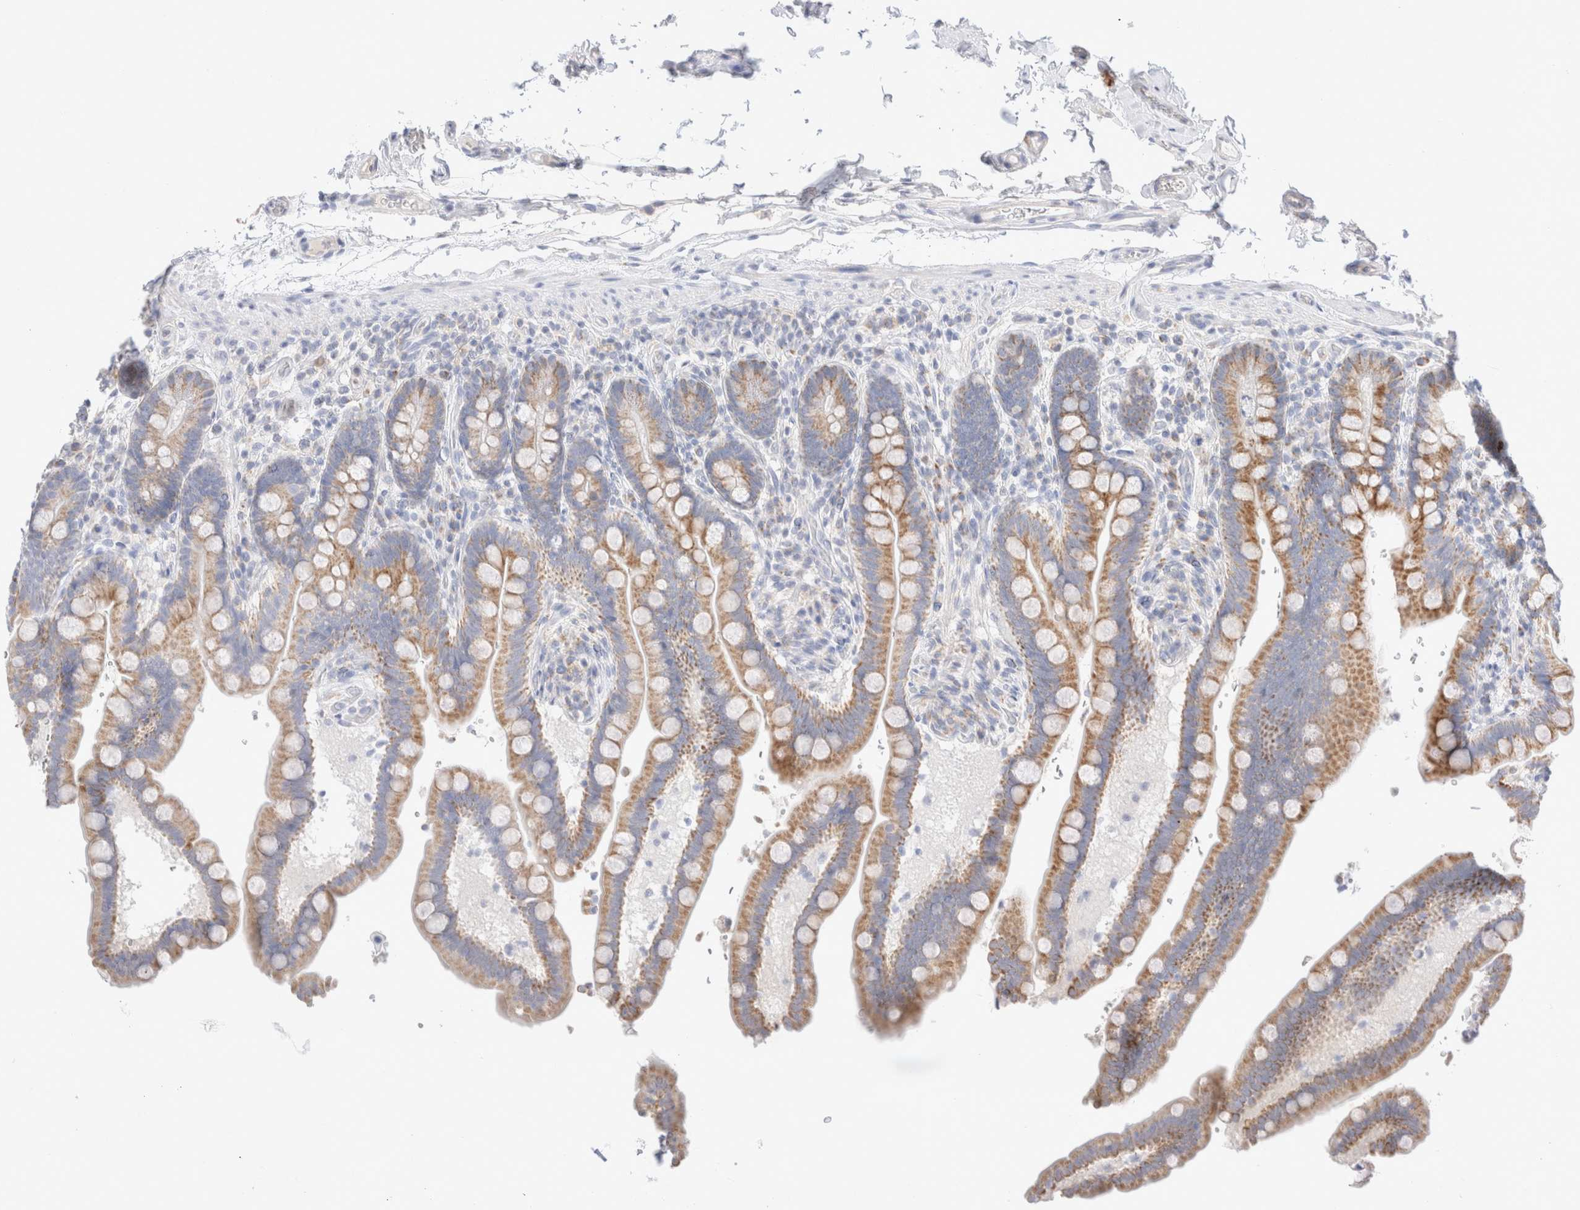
{"staining": {"intensity": "negative", "quantity": "none", "location": "none"}, "tissue": "colon", "cell_type": "Endothelial cells", "image_type": "normal", "snomed": [{"axis": "morphology", "description": "Normal tissue, NOS"}, {"axis": "topography", "description": "Smooth muscle"}, {"axis": "topography", "description": "Colon"}], "caption": "Immunohistochemistry micrograph of unremarkable colon: human colon stained with DAB demonstrates no significant protein expression in endothelial cells. (DAB immunohistochemistry visualized using brightfield microscopy, high magnification).", "gene": "ATP6V1C1", "patient": {"sex": "male", "age": 73}}